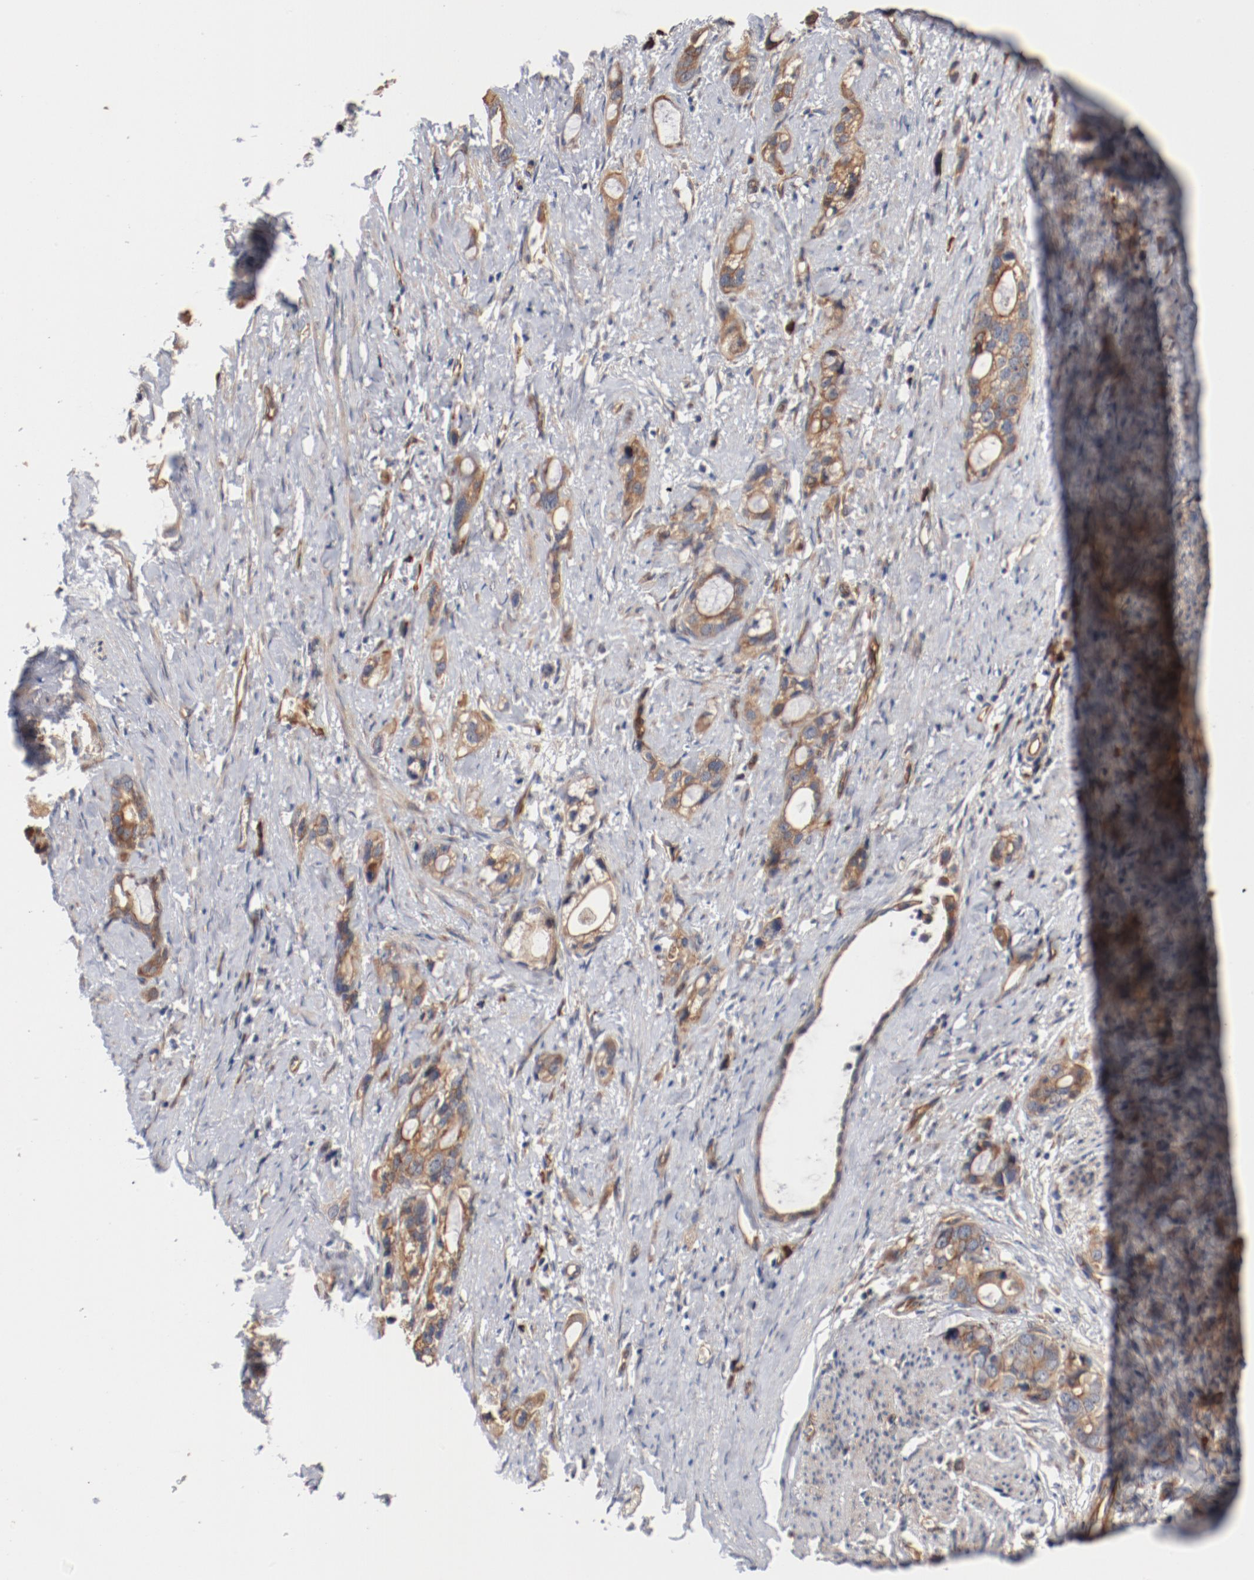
{"staining": {"intensity": "moderate", "quantity": ">75%", "location": "cytoplasmic/membranous"}, "tissue": "stomach cancer", "cell_type": "Tumor cells", "image_type": "cancer", "snomed": [{"axis": "morphology", "description": "Adenocarcinoma, NOS"}, {"axis": "topography", "description": "Stomach"}], "caption": "Stomach adenocarcinoma stained for a protein exhibits moderate cytoplasmic/membranous positivity in tumor cells.", "gene": "PITPNM2", "patient": {"sex": "female", "age": 75}}